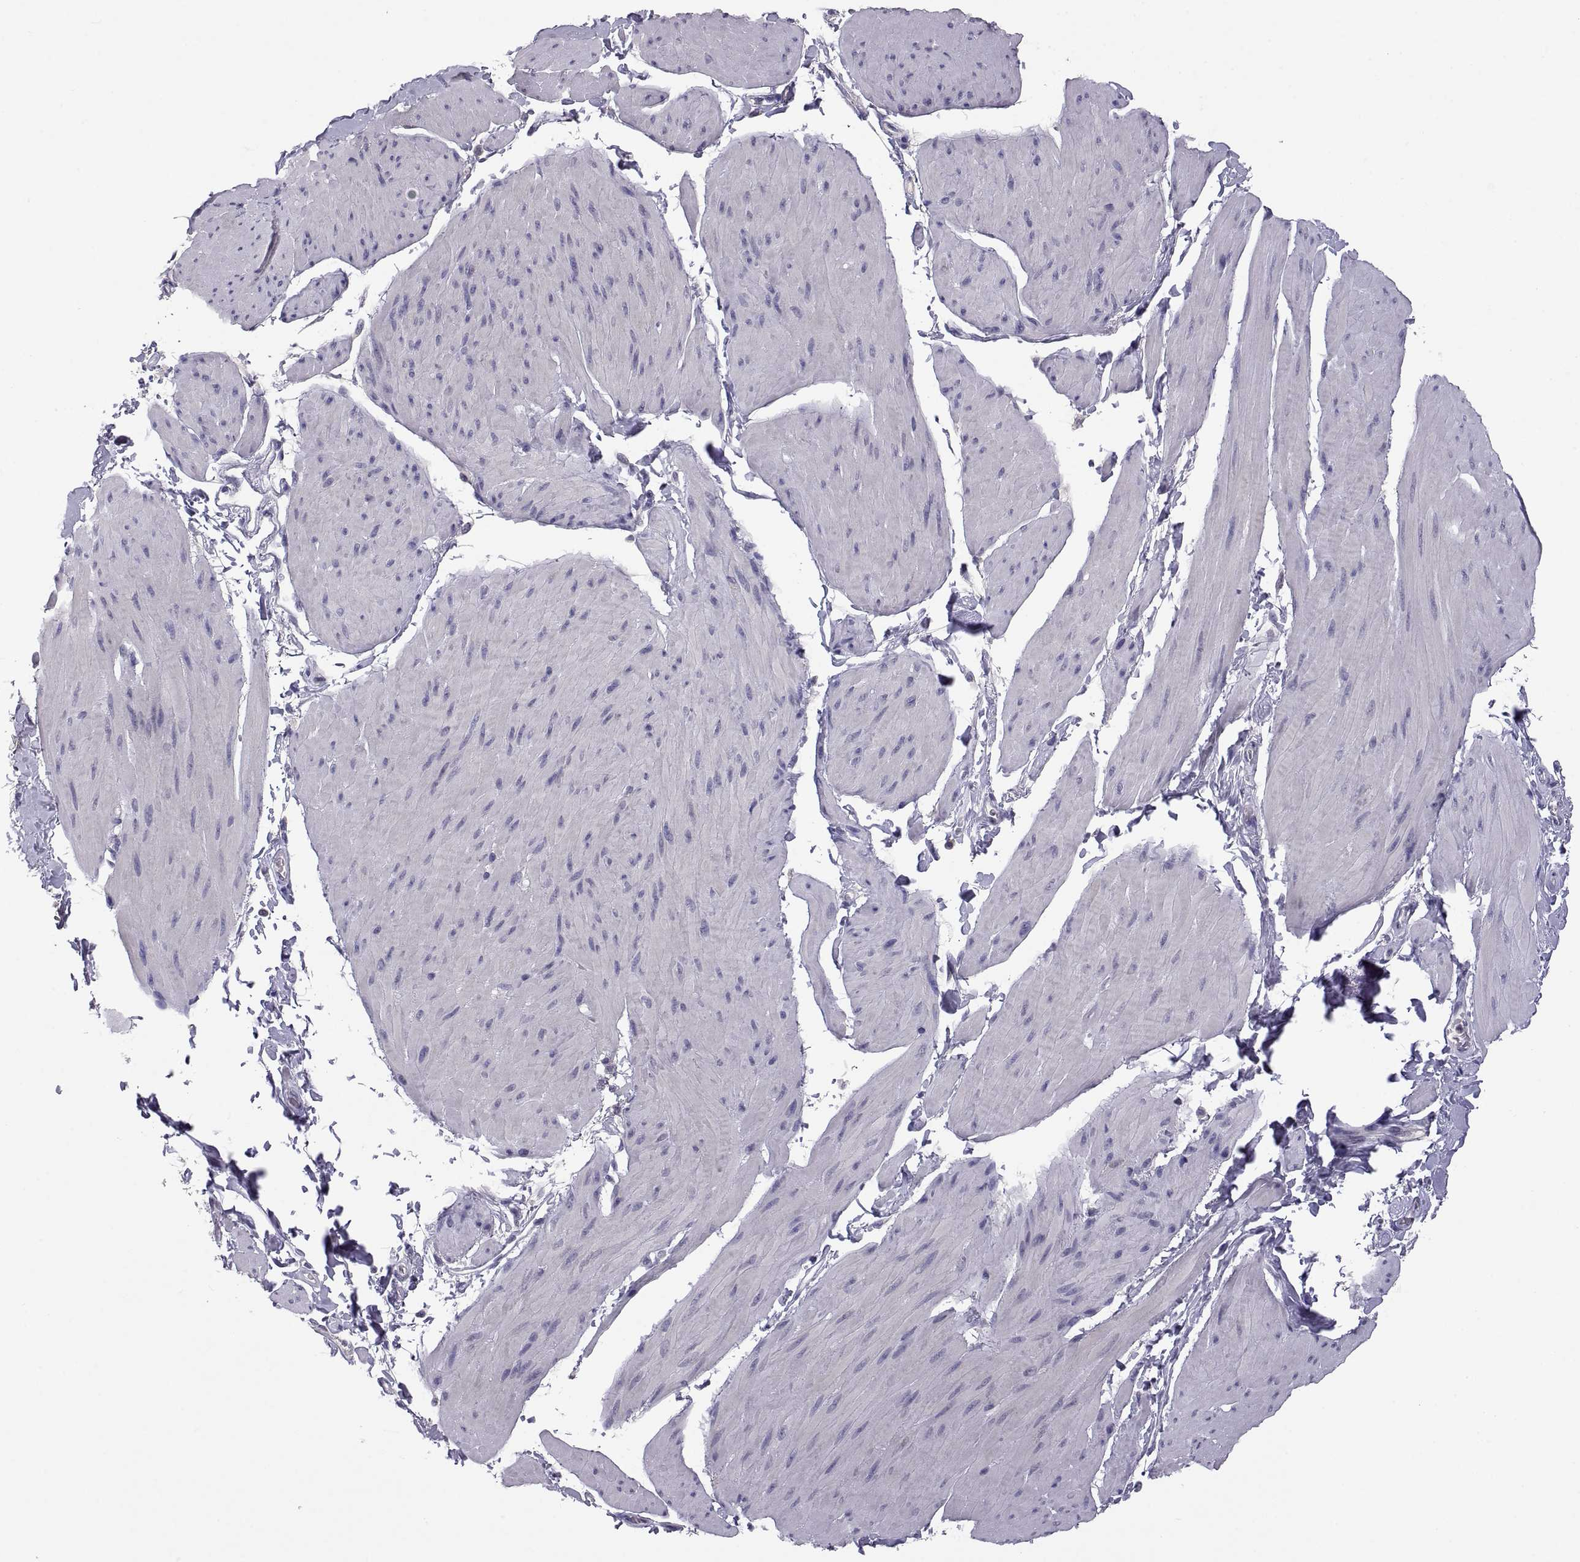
{"staining": {"intensity": "negative", "quantity": "none", "location": "none"}, "tissue": "smooth muscle", "cell_type": "Smooth muscle cells", "image_type": "normal", "snomed": [{"axis": "morphology", "description": "Normal tissue, NOS"}, {"axis": "topography", "description": "Adipose tissue"}, {"axis": "topography", "description": "Smooth muscle"}, {"axis": "topography", "description": "Peripheral nerve tissue"}], "caption": "Human smooth muscle stained for a protein using immunohistochemistry (IHC) exhibits no staining in smooth muscle cells.", "gene": "FGF9", "patient": {"sex": "male", "age": 83}}